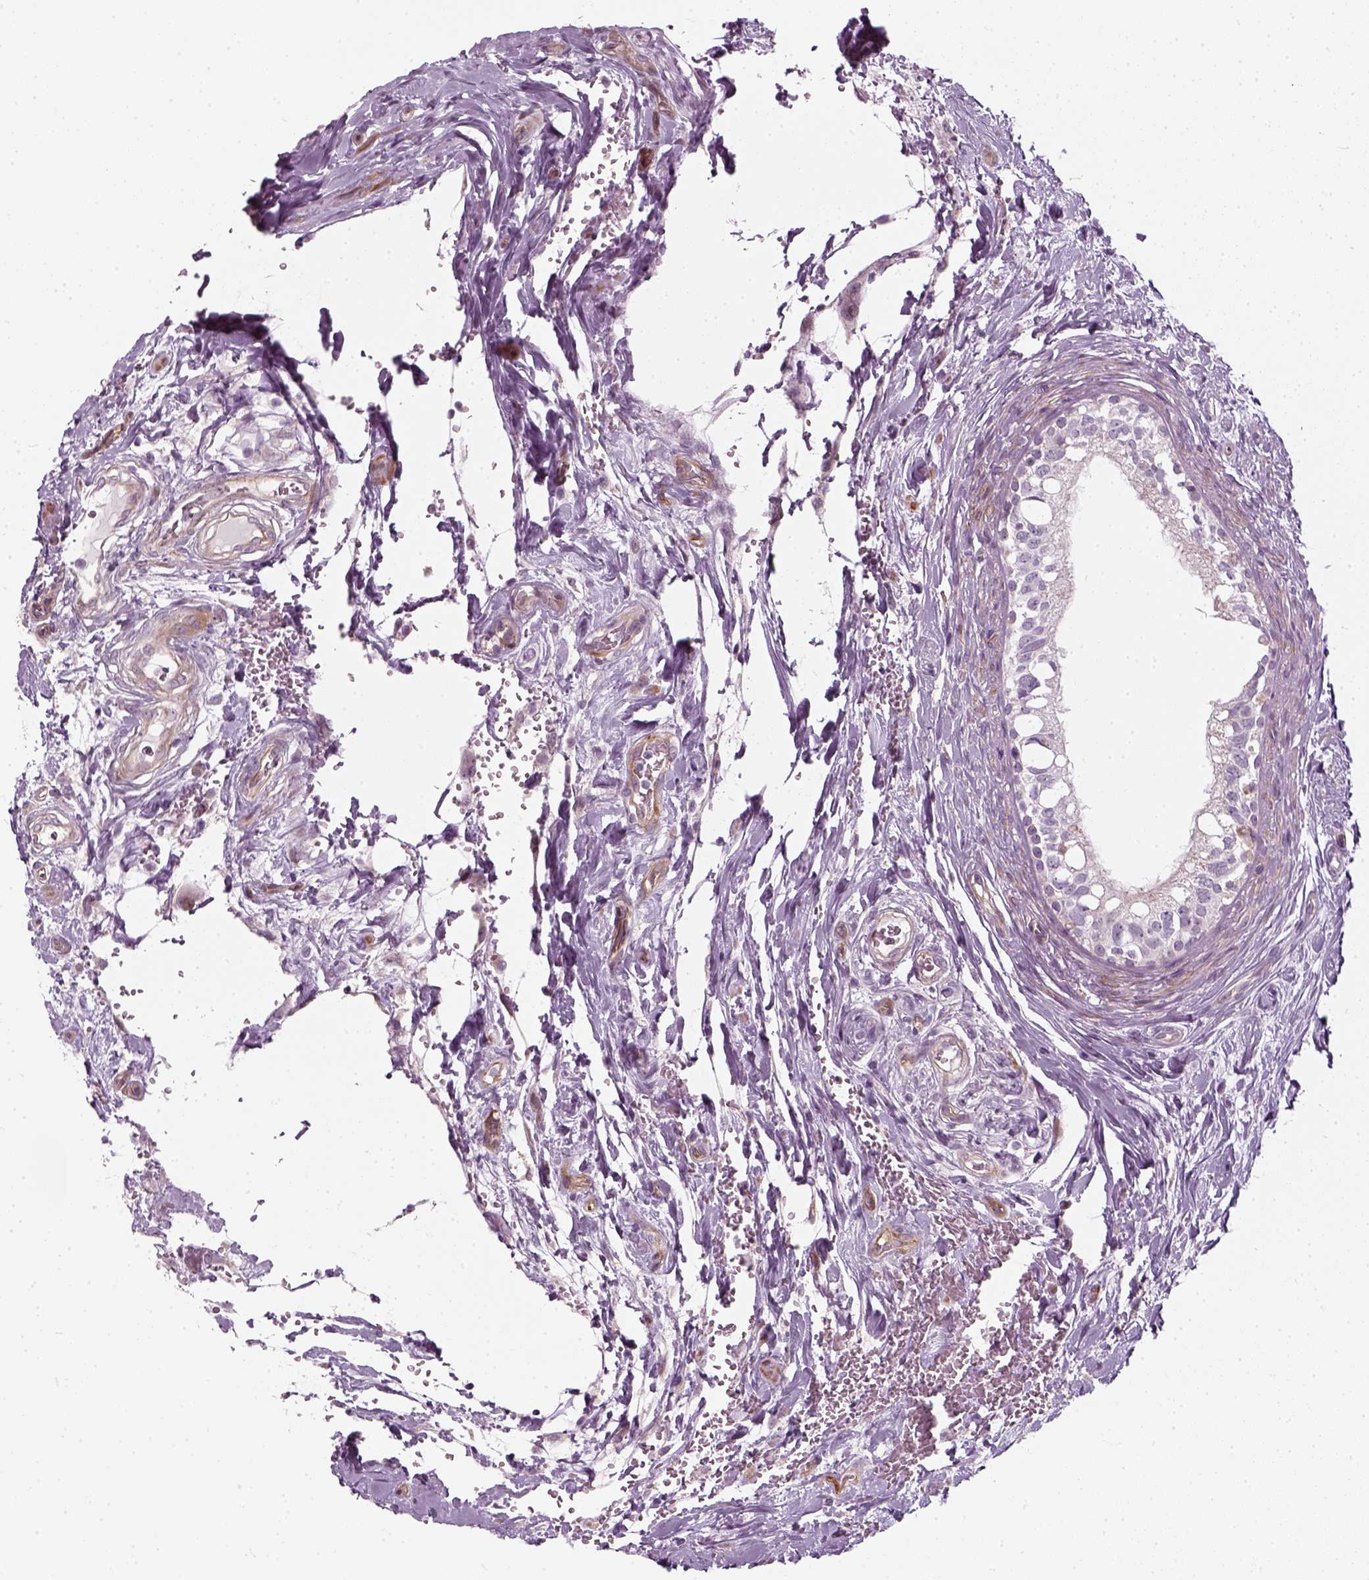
{"staining": {"intensity": "negative", "quantity": "none", "location": "none"}, "tissue": "epididymis", "cell_type": "Glandular cells", "image_type": "normal", "snomed": [{"axis": "morphology", "description": "Normal tissue, NOS"}, {"axis": "topography", "description": "Epididymis"}], "caption": "IHC of unremarkable epididymis reveals no expression in glandular cells.", "gene": "DNASE1L1", "patient": {"sex": "male", "age": 59}}